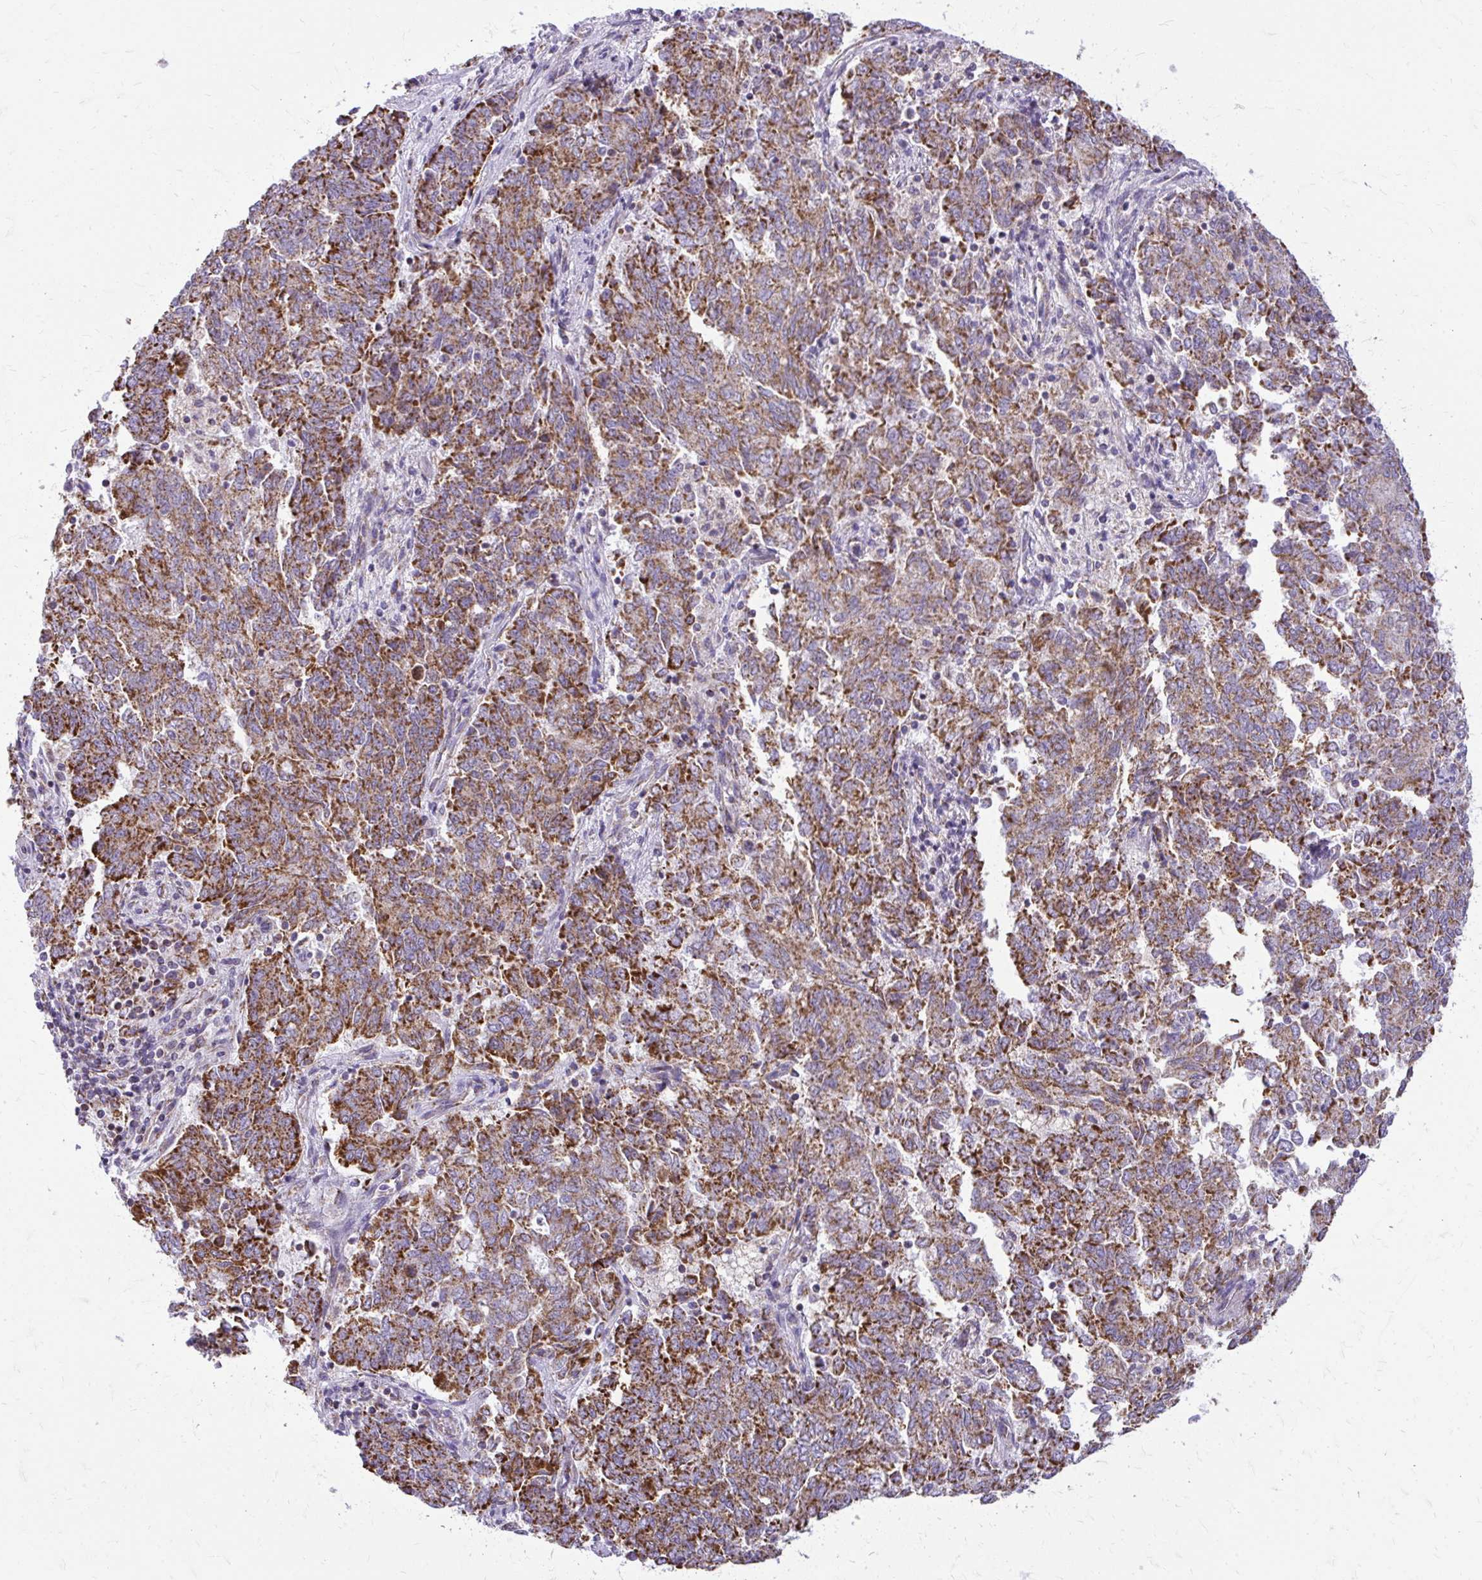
{"staining": {"intensity": "strong", "quantity": ">75%", "location": "cytoplasmic/membranous"}, "tissue": "endometrial cancer", "cell_type": "Tumor cells", "image_type": "cancer", "snomed": [{"axis": "morphology", "description": "Adenocarcinoma, NOS"}, {"axis": "topography", "description": "Endometrium"}], "caption": "Strong cytoplasmic/membranous protein staining is seen in about >75% of tumor cells in adenocarcinoma (endometrial).", "gene": "IFIT1", "patient": {"sex": "female", "age": 80}}